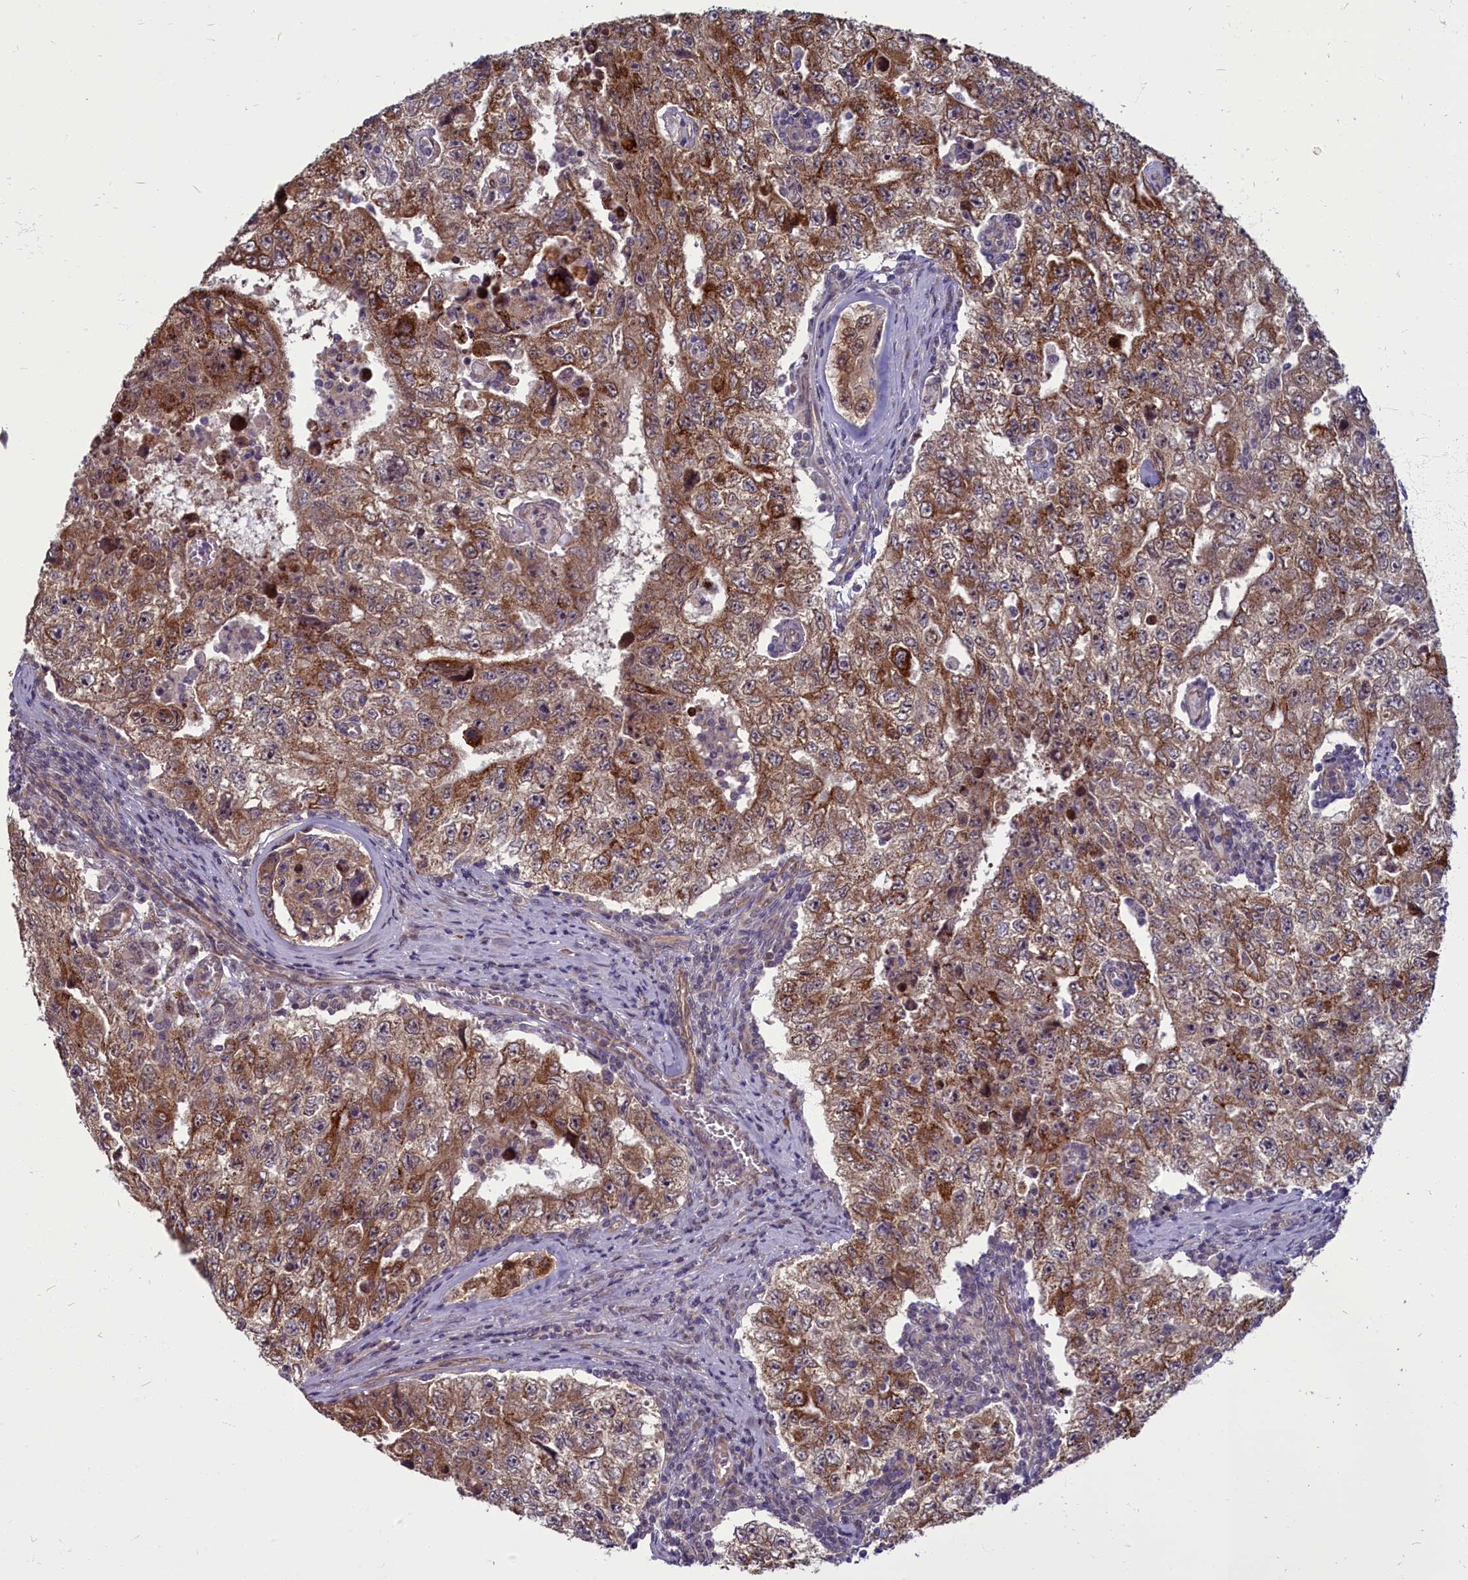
{"staining": {"intensity": "moderate", "quantity": ">75%", "location": "cytoplasmic/membranous"}, "tissue": "testis cancer", "cell_type": "Tumor cells", "image_type": "cancer", "snomed": [{"axis": "morphology", "description": "Carcinoma, Embryonal, NOS"}, {"axis": "topography", "description": "Testis"}], "caption": "About >75% of tumor cells in human testis embryonal carcinoma display moderate cytoplasmic/membranous protein expression as visualized by brown immunohistochemical staining.", "gene": "MYCBP", "patient": {"sex": "male", "age": 17}}